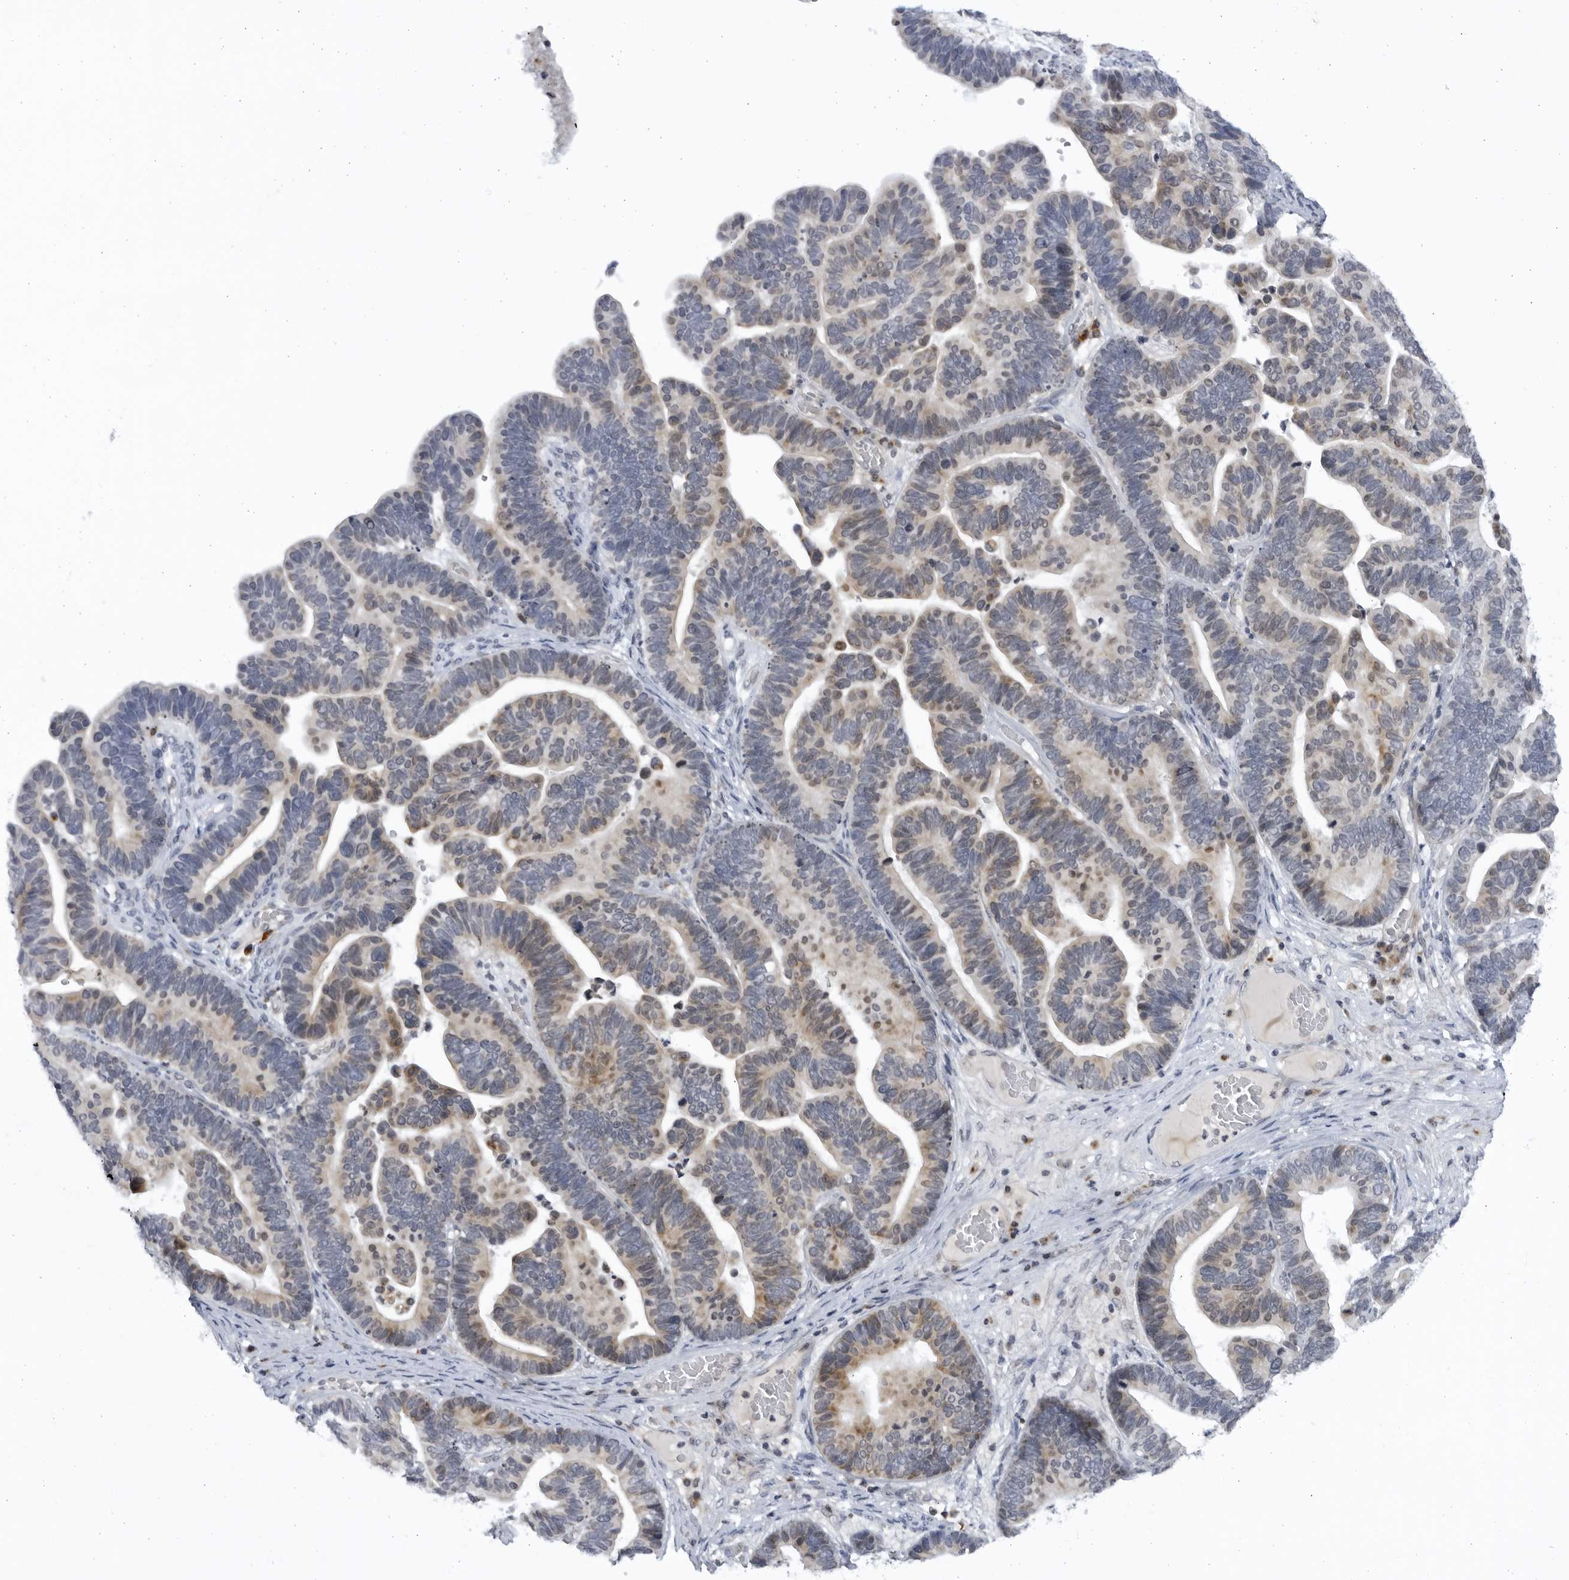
{"staining": {"intensity": "weak", "quantity": "<25%", "location": "cytoplasmic/membranous"}, "tissue": "ovarian cancer", "cell_type": "Tumor cells", "image_type": "cancer", "snomed": [{"axis": "morphology", "description": "Cystadenocarcinoma, serous, NOS"}, {"axis": "topography", "description": "Ovary"}], "caption": "Immunohistochemistry image of neoplastic tissue: human ovarian cancer stained with DAB reveals no significant protein positivity in tumor cells.", "gene": "SLC25A22", "patient": {"sex": "female", "age": 56}}